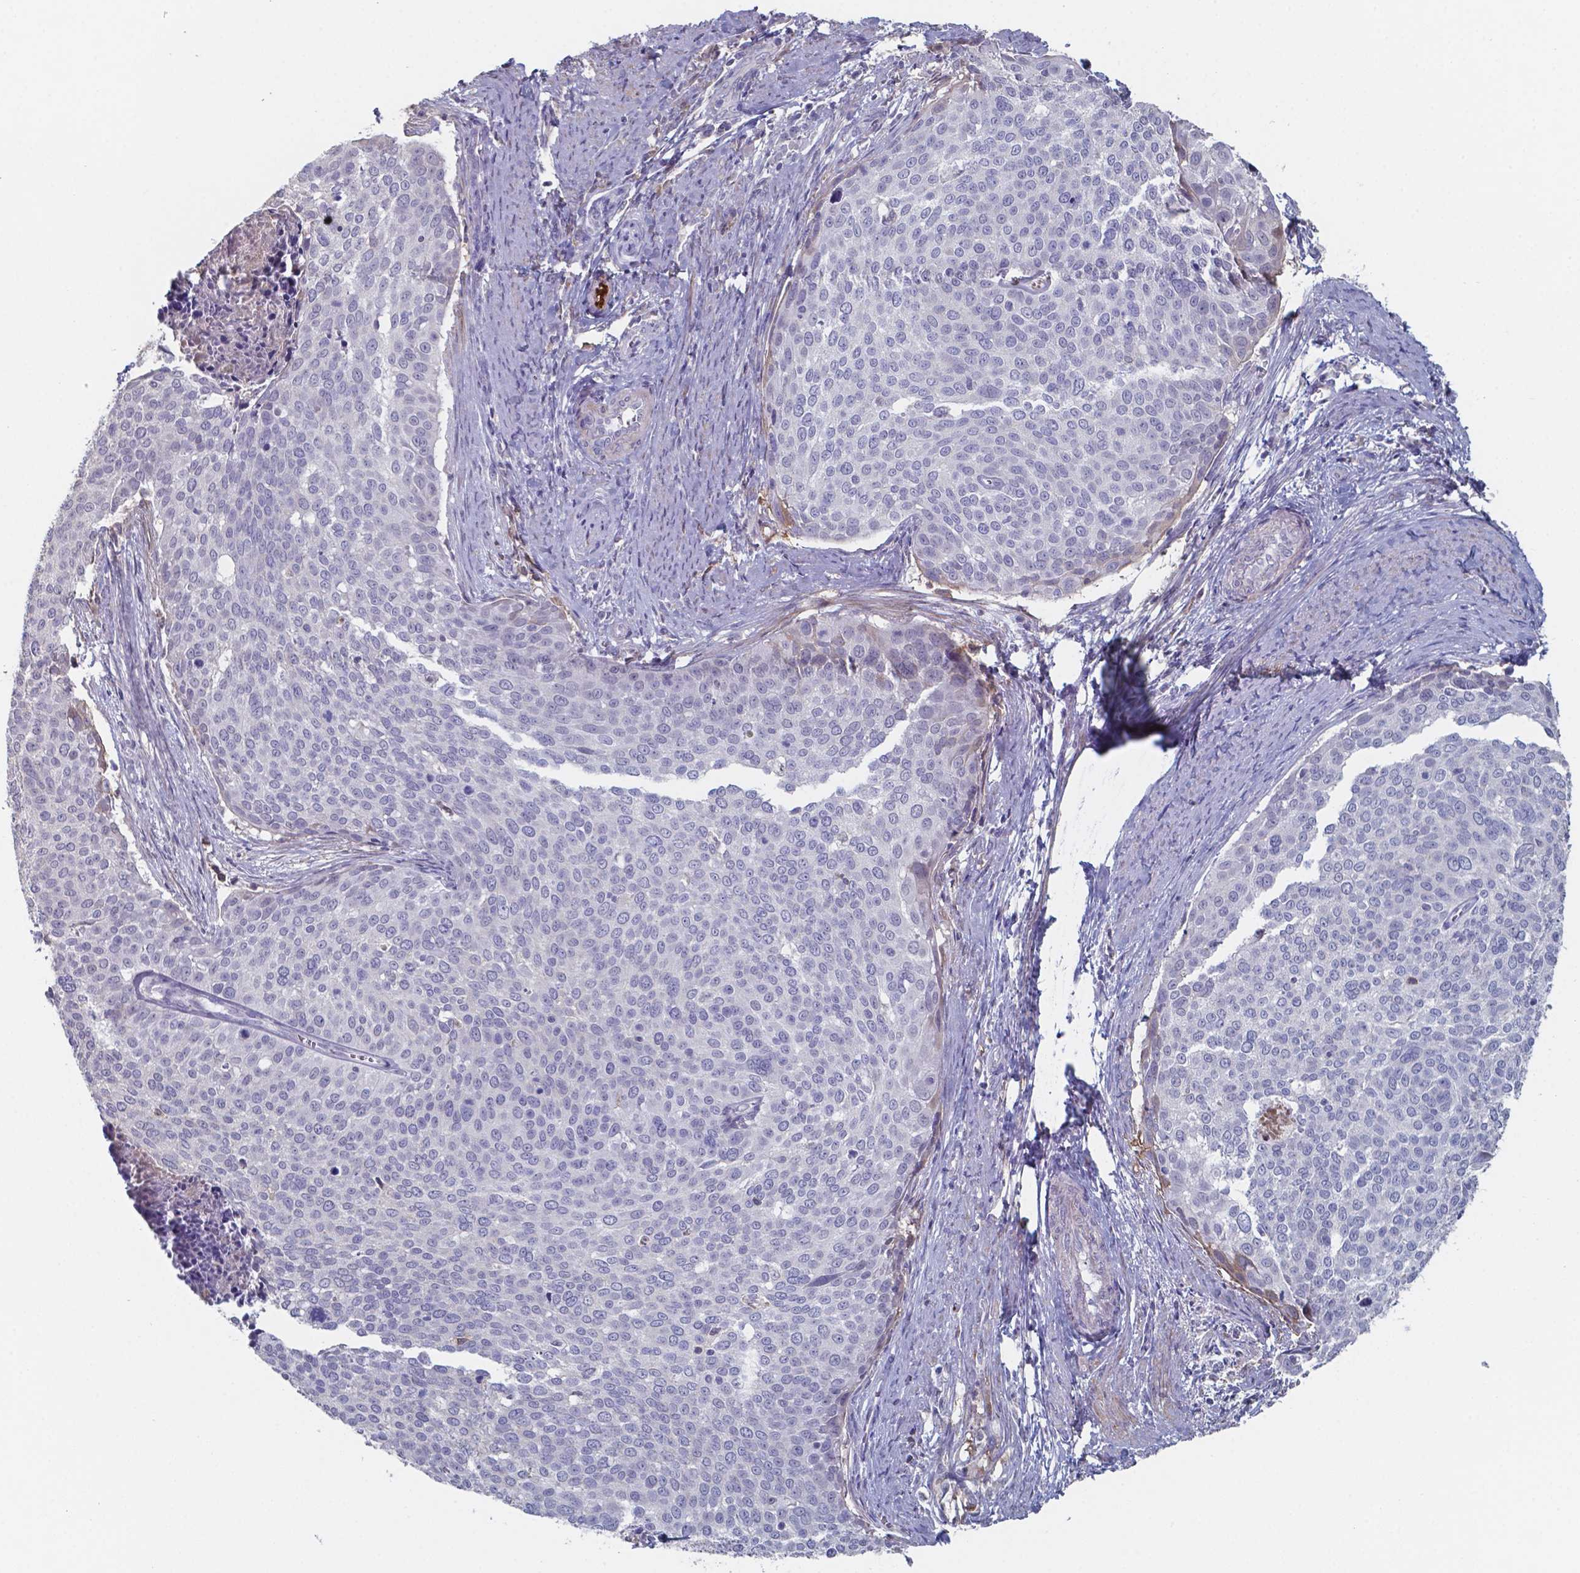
{"staining": {"intensity": "negative", "quantity": "none", "location": "none"}, "tissue": "cervical cancer", "cell_type": "Tumor cells", "image_type": "cancer", "snomed": [{"axis": "morphology", "description": "Squamous cell carcinoma, NOS"}, {"axis": "topography", "description": "Cervix"}], "caption": "Tumor cells are negative for brown protein staining in cervical cancer.", "gene": "BTBD17", "patient": {"sex": "female", "age": 39}}